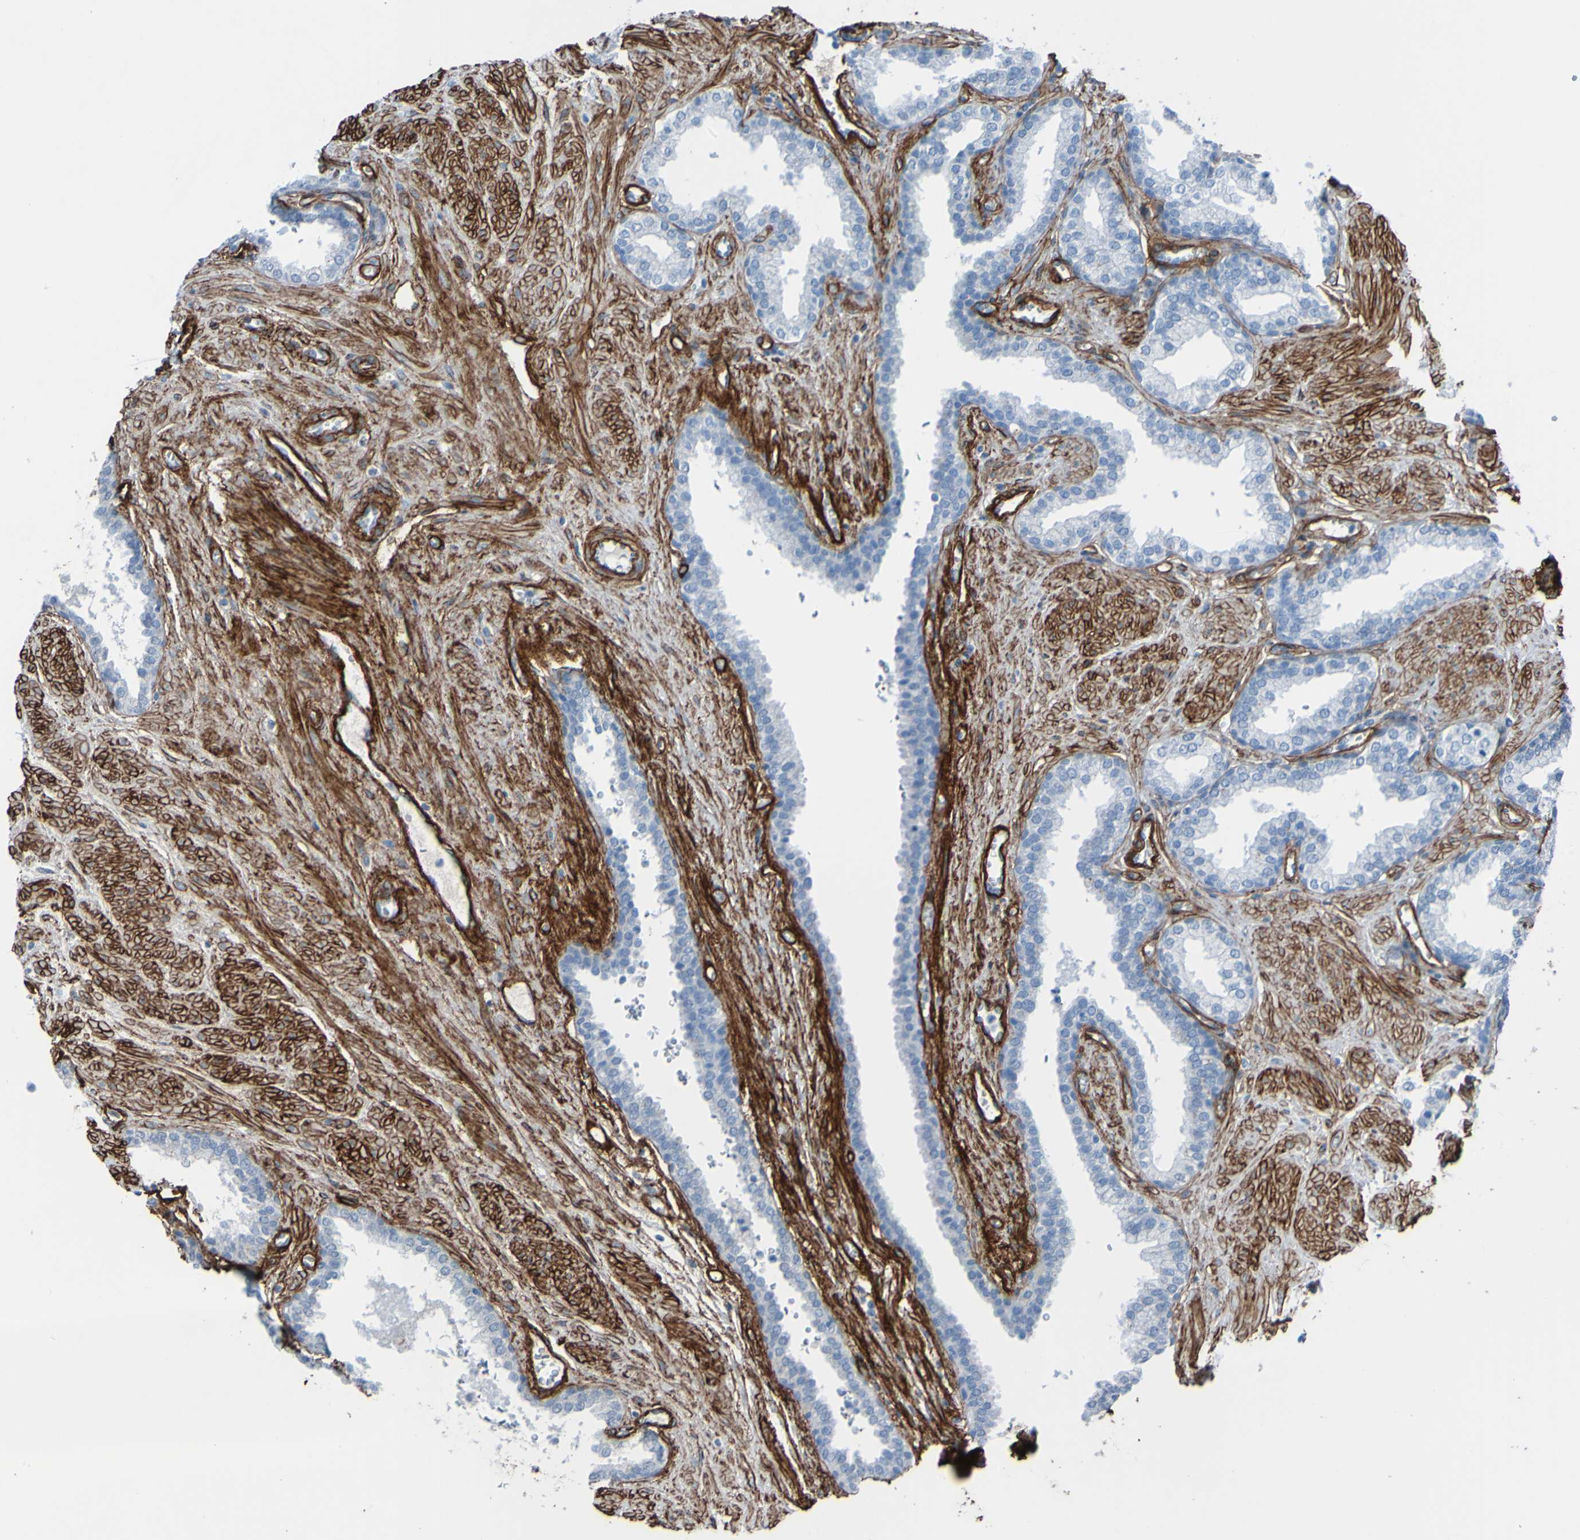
{"staining": {"intensity": "negative", "quantity": "none", "location": "none"}, "tissue": "prostate", "cell_type": "Glandular cells", "image_type": "normal", "snomed": [{"axis": "morphology", "description": "Normal tissue, NOS"}, {"axis": "topography", "description": "Prostate"}], "caption": "Immunohistochemical staining of unremarkable prostate shows no significant expression in glandular cells.", "gene": "COL4A2", "patient": {"sex": "male", "age": 51}}